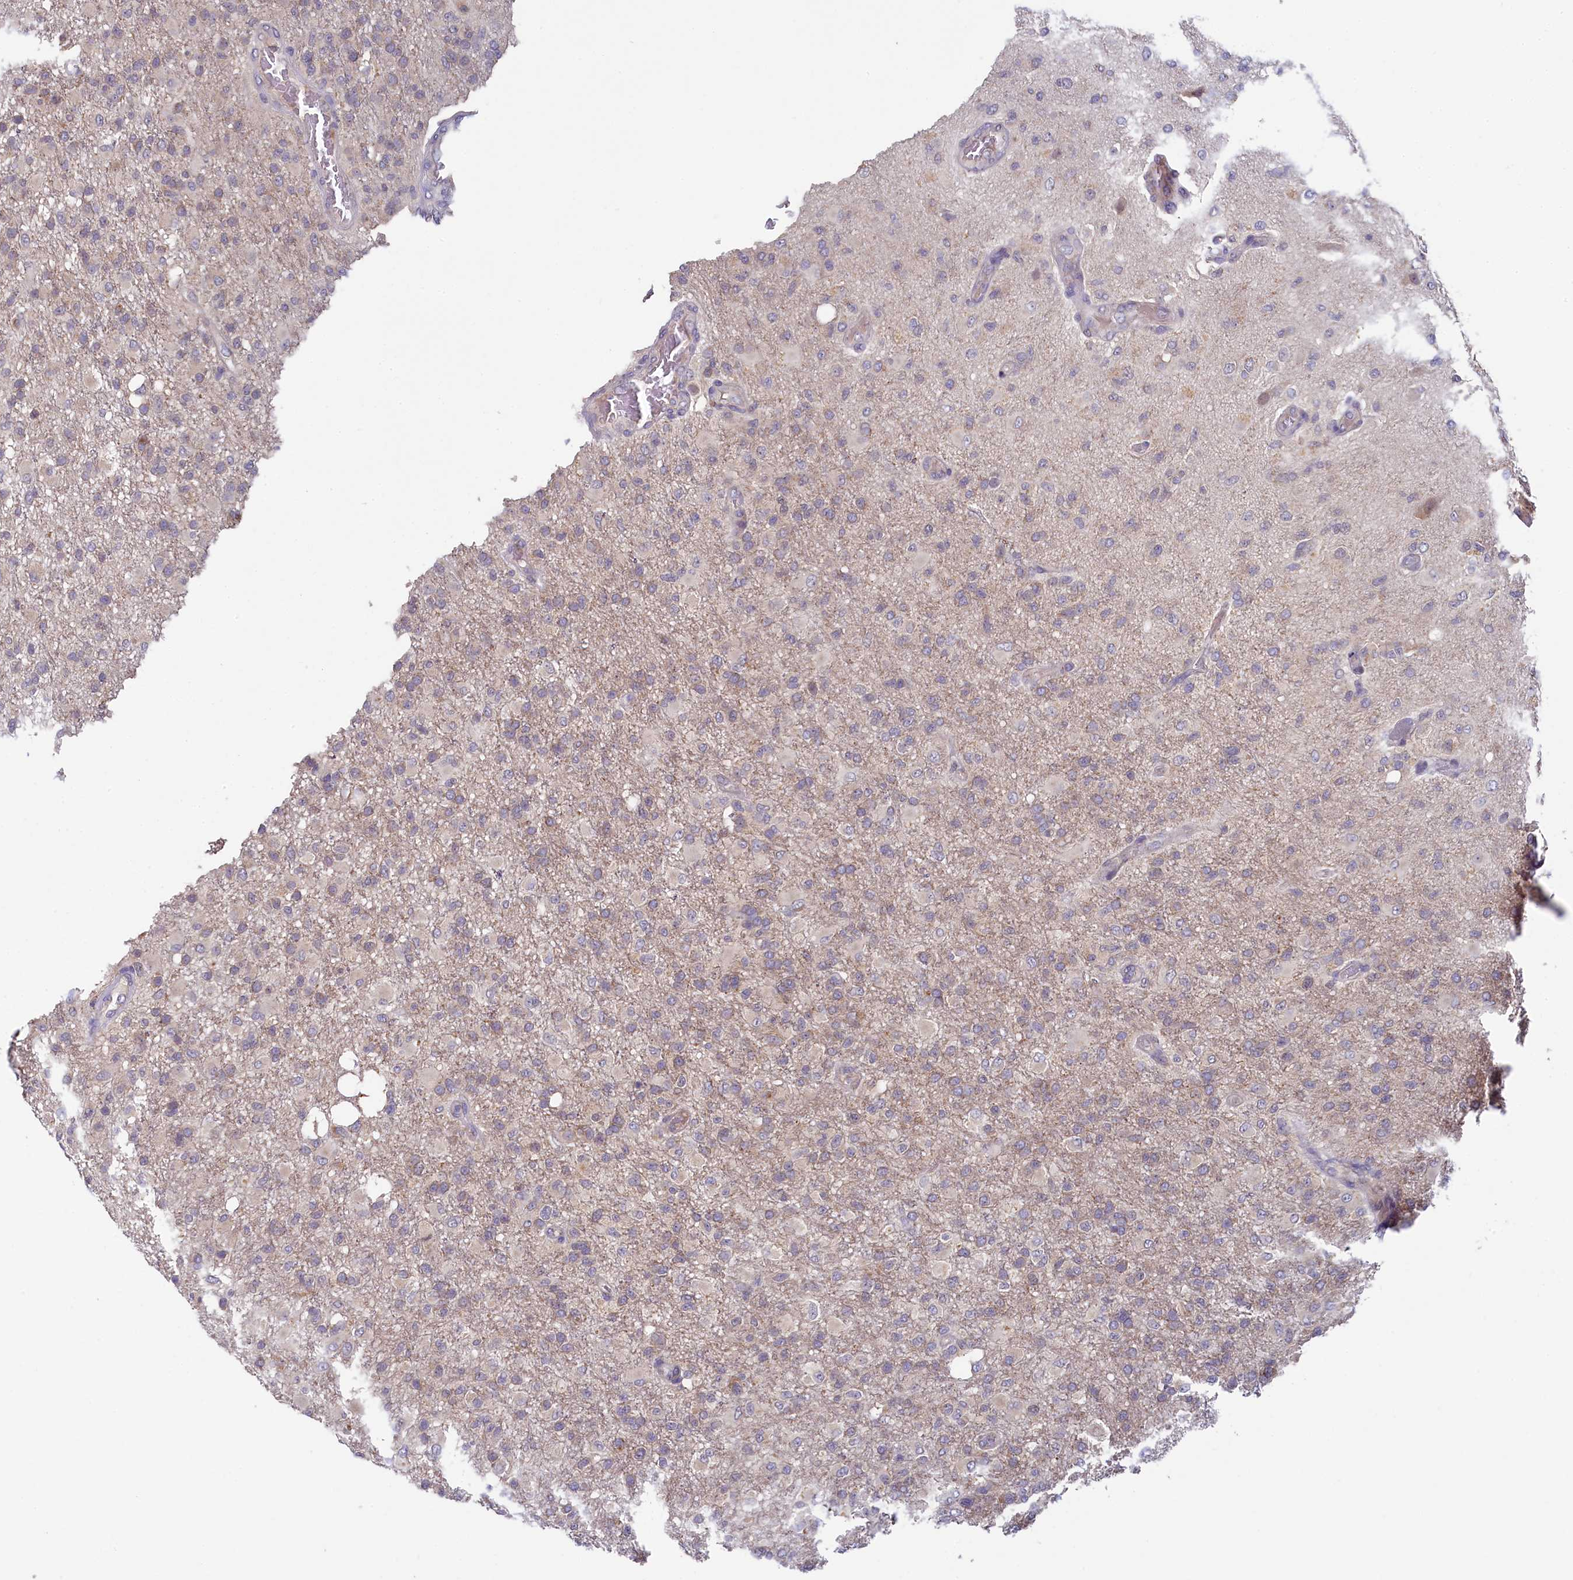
{"staining": {"intensity": "weak", "quantity": ">75%", "location": "cytoplasmic/membranous"}, "tissue": "glioma", "cell_type": "Tumor cells", "image_type": "cancer", "snomed": [{"axis": "morphology", "description": "Glioma, malignant, High grade"}, {"axis": "topography", "description": "Brain"}], "caption": "Glioma stained with DAB IHC demonstrates low levels of weak cytoplasmic/membranous staining in approximately >75% of tumor cells. The protein of interest is stained brown, and the nuclei are stained in blue (DAB (3,3'-diaminobenzidine) IHC with brightfield microscopy, high magnification).", "gene": "SPINK9", "patient": {"sex": "female", "age": 74}}